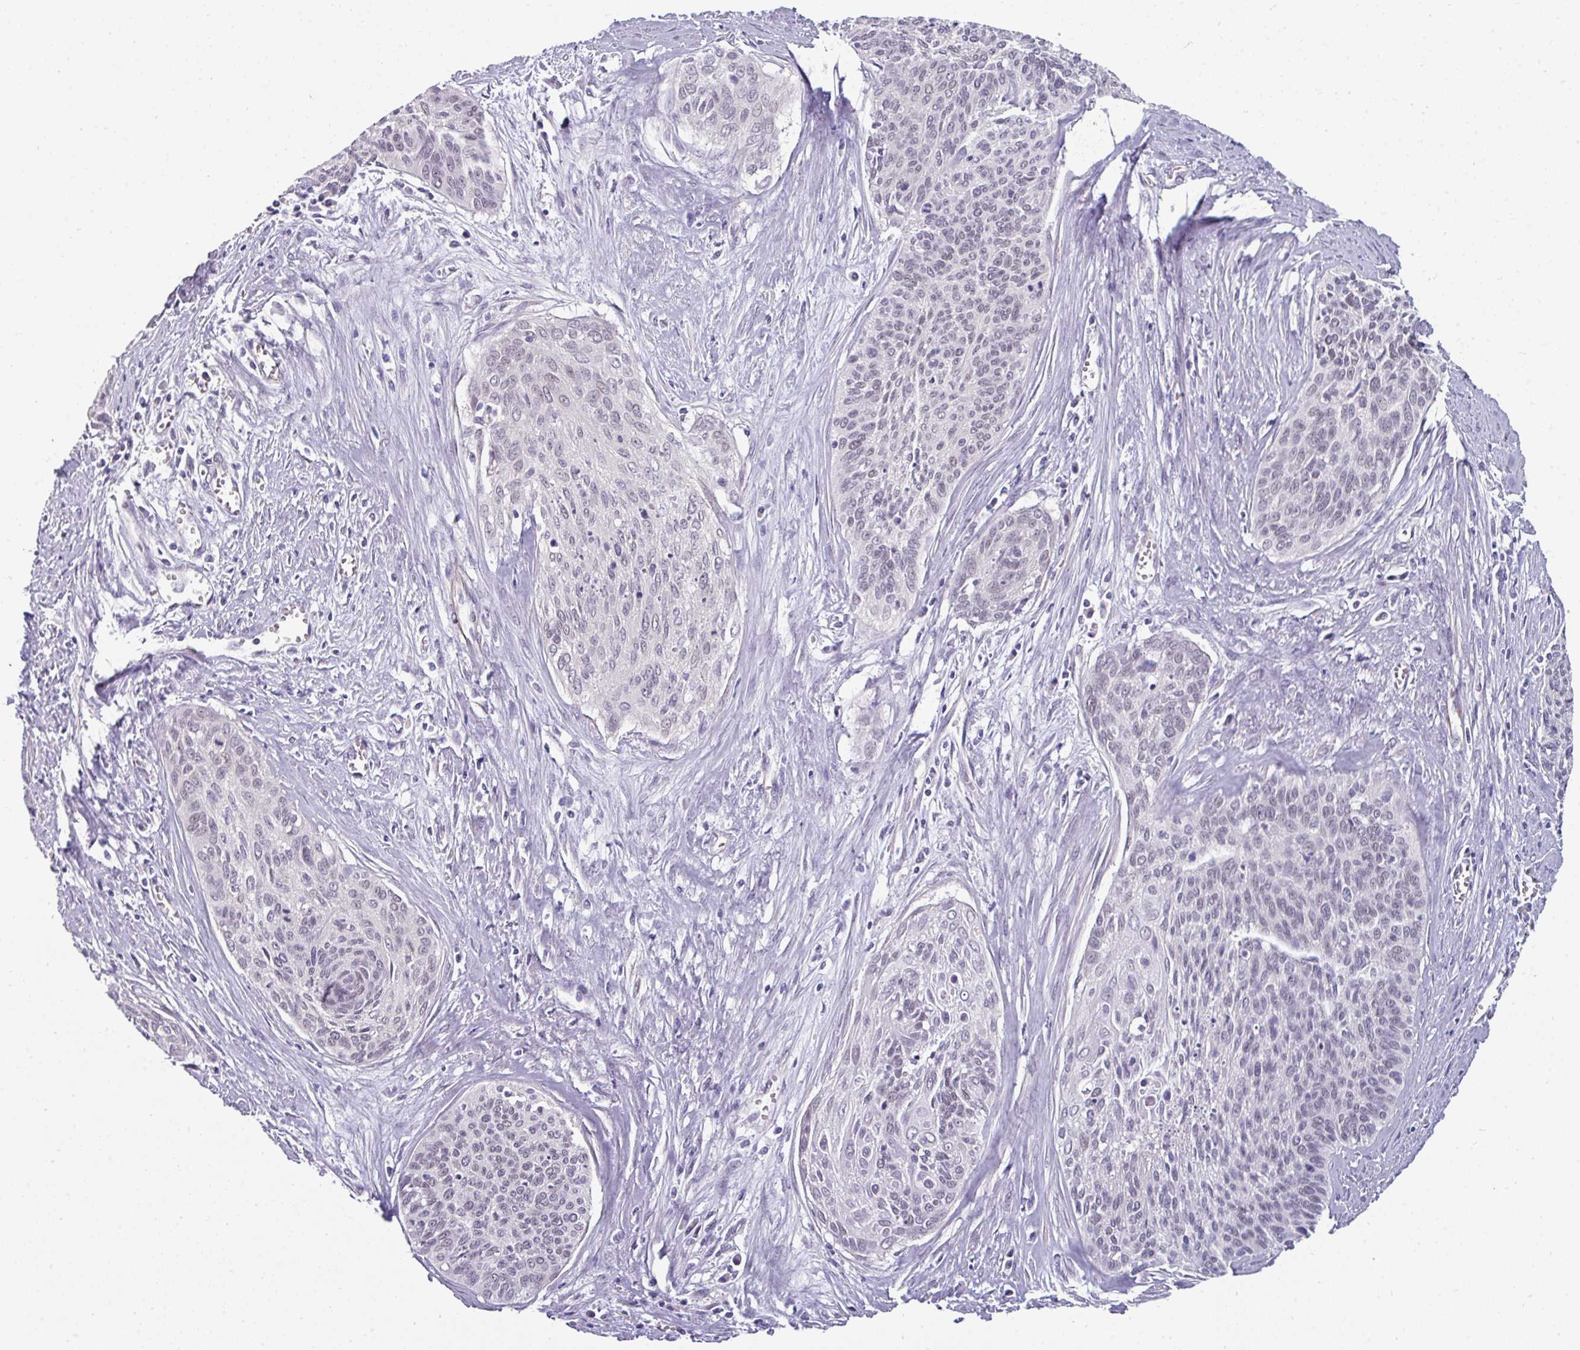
{"staining": {"intensity": "negative", "quantity": "none", "location": "none"}, "tissue": "cervical cancer", "cell_type": "Tumor cells", "image_type": "cancer", "snomed": [{"axis": "morphology", "description": "Squamous cell carcinoma, NOS"}, {"axis": "topography", "description": "Cervix"}], "caption": "IHC micrograph of cervical cancer (squamous cell carcinoma) stained for a protein (brown), which displays no positivity in tumor cells.", "gene": "EYA3", "patient": {"sex": "female", "age": 55}}